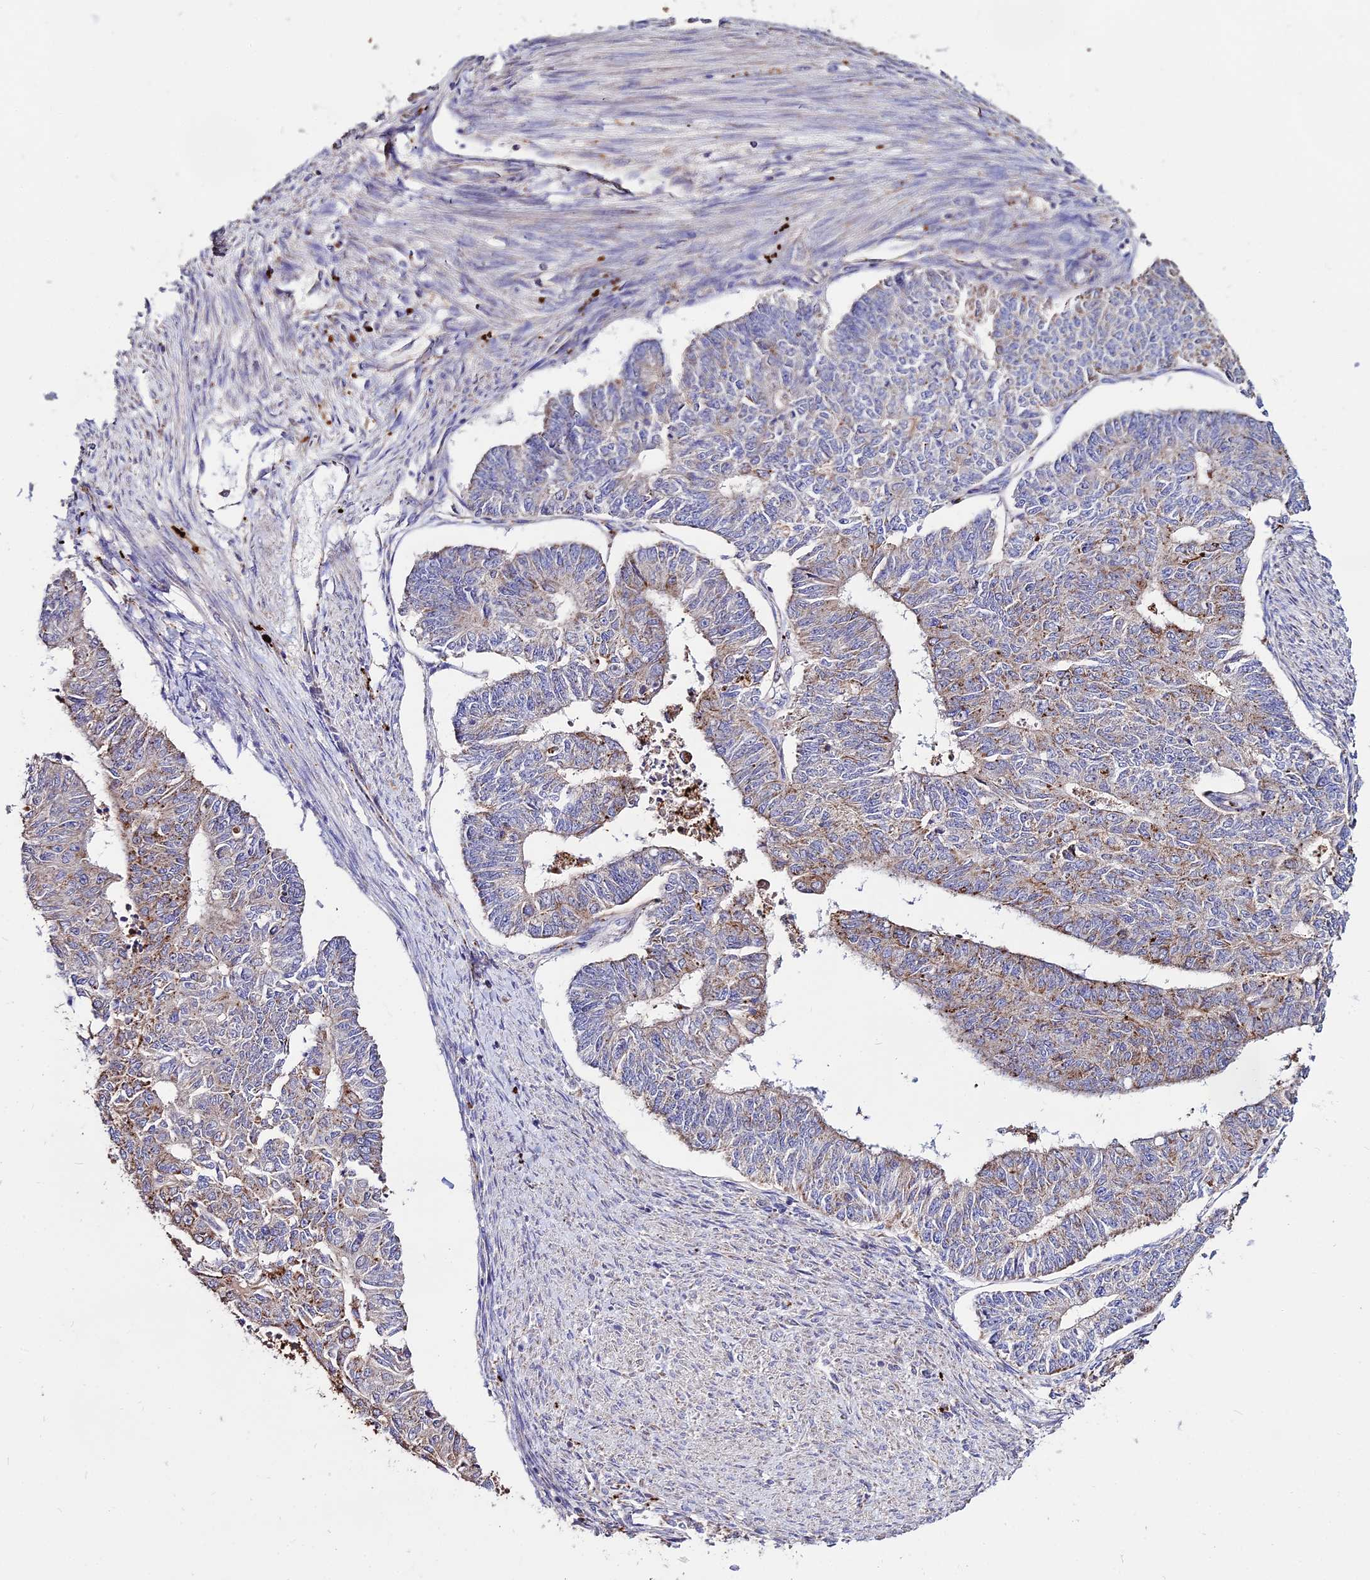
{"staining": {"intensity": "moderate", "quantity": "<25%", "location": "cytoplasmic/membranous"}, "tissue": "endometrial cancer", "cell_type": "Tumor cells", "image_type": "cancer", "snomed": [{"axis": "morphology", "description": "Adenocarcinoma, NOS"}, {"axis": "topography", "description": "Endometrium"}], "caption": "This is a micrograph of immunohistochemistry staining of endometrial adenocarcinoma, which shows moderate positivity in the cytoplasmic/membranous of tumor cells.", "gene": "PNLIPRP3", "patient": {"sex": "female", "age": 32}}